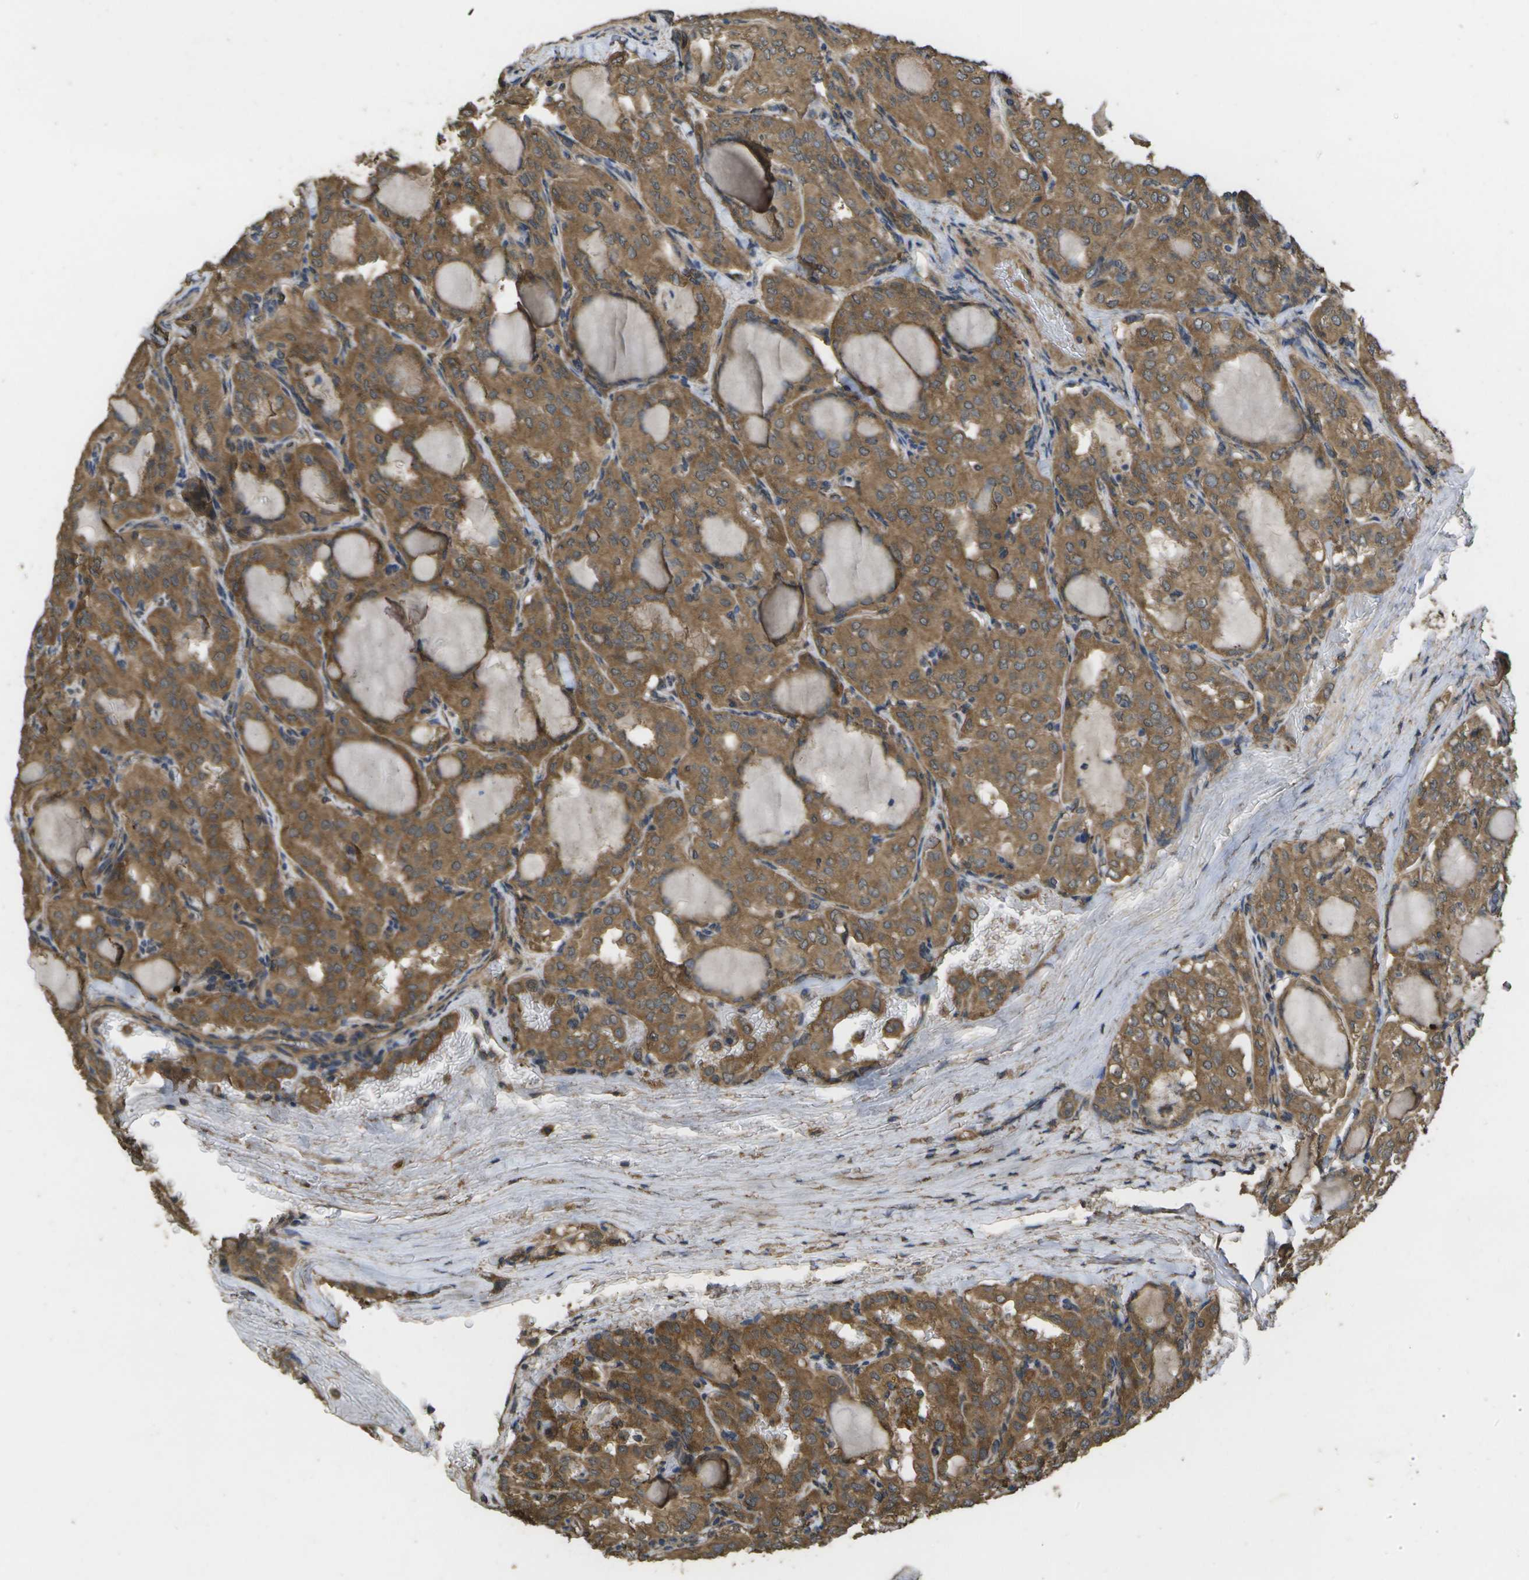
{"staining": {"intensity": "moderate", "quantity": ">75%", "location": "cytoplasmic/membranous"}, "tissue": "thyroid cancer", "cell_type": "Tumor cells", "image_type": "cancer", "snomed": [{"axis": "morphology", "description": "Papillary adenocarcinoma, NOS"}, {"axis": "topography", "description": "Thyroid gland"}], "caption": "Protein expression analysis of thyroid cancer (papillary adenocarcinoma) displays moderate cytoplasmic/membranous staining in about >75% of tumor cells.", "gene": "SACS", "patient": {"sex": "male", "age": 20}}